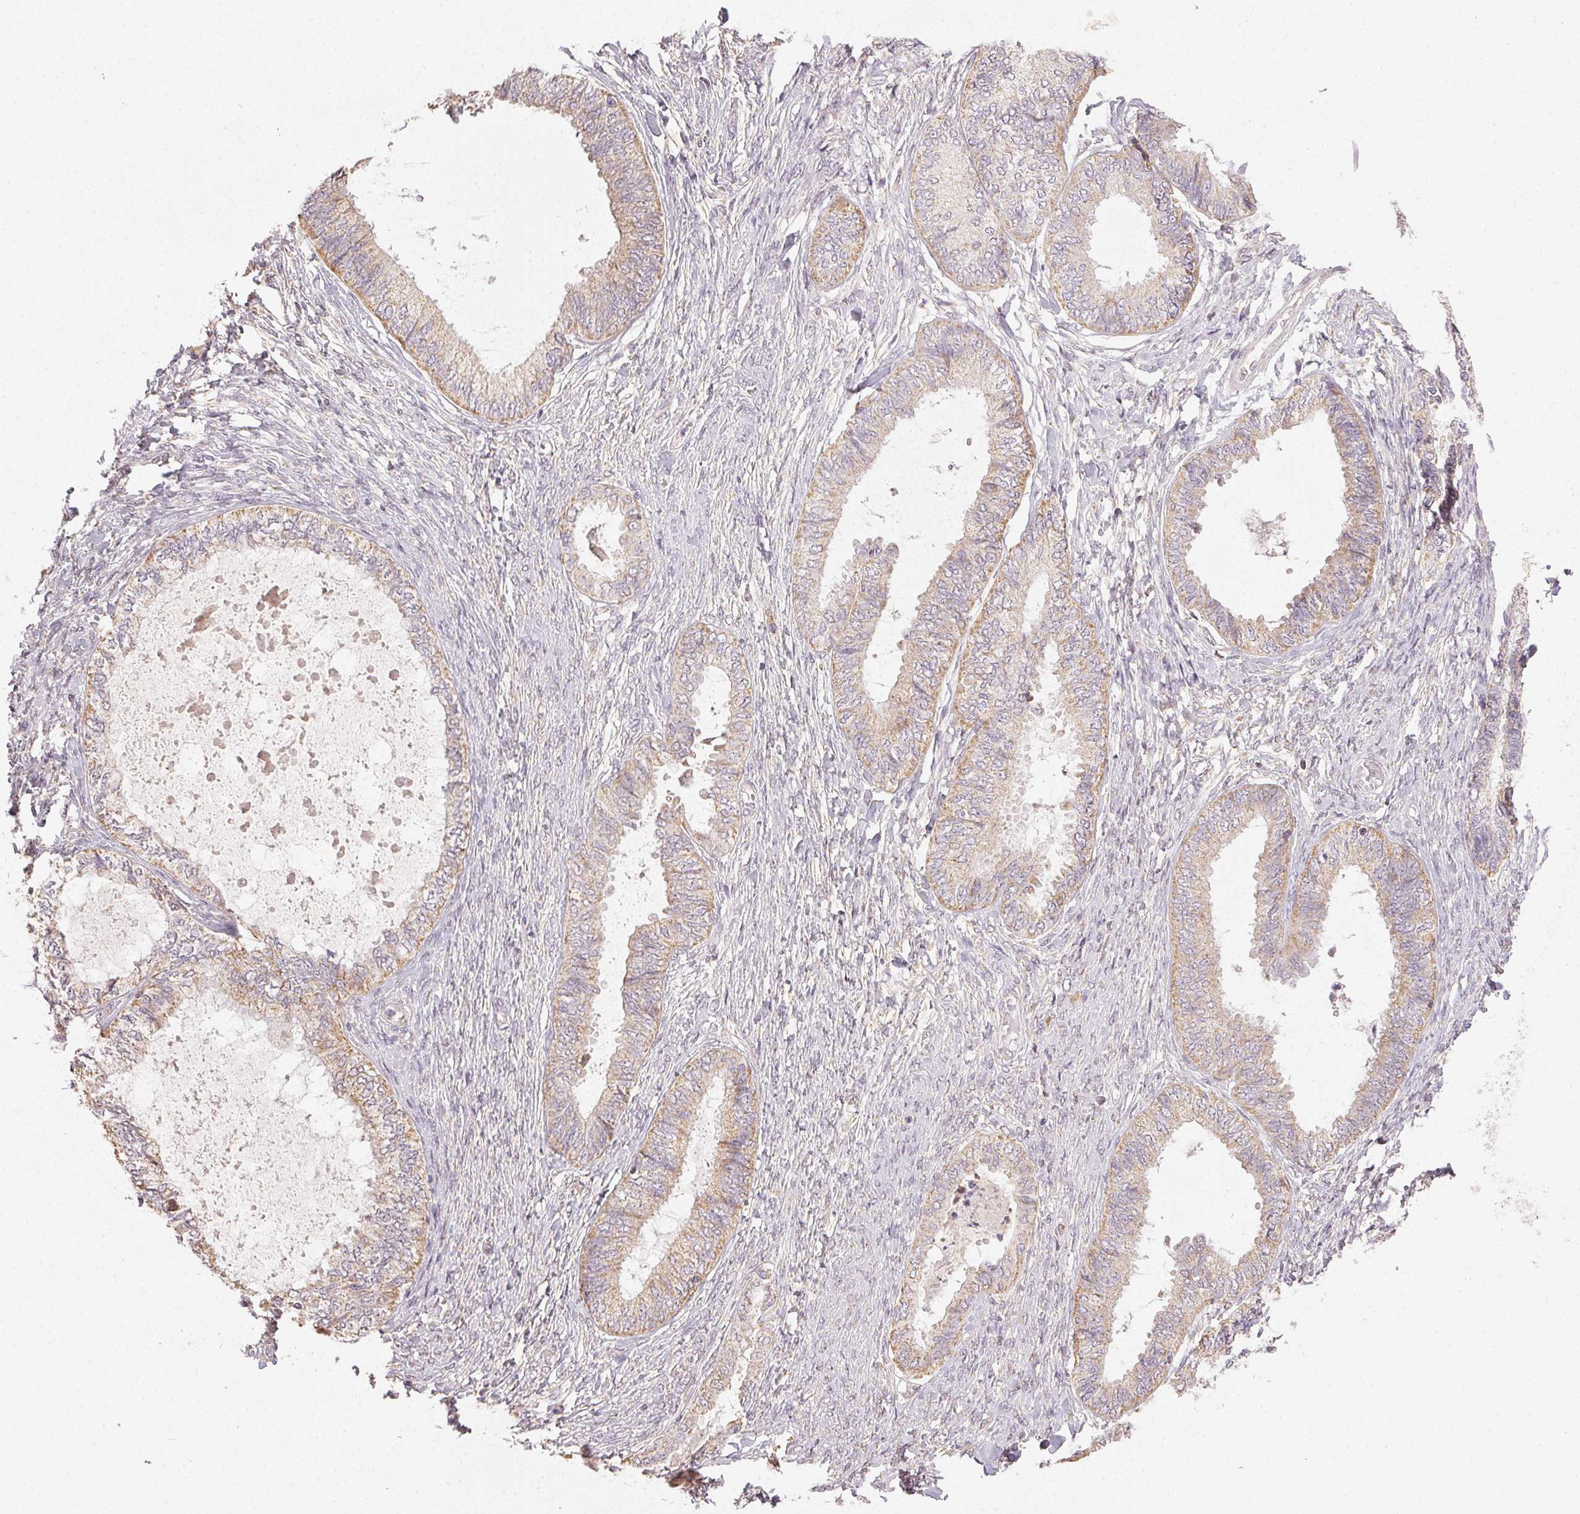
{"staining": {"intensity": "weak", "quantity": ">75%", "location": "cytoplasmic/membranous"}, "tissue": "ovarian cancer", "cell_type": "Tumor cells", "image_type": "cancer", "snomed": [{"axis": "morphology", "description": "Carcinoma, endometroid"}, {"axis": "topography", "description": "Ovary"}], "caption": "The histopathology image displays immunohistochemical staining of ovarian cancer. There is weak cytoplasmic/membranous expression is appreciated in about >75% of tumor cells.", "gene": "CLASP1", "patient": {"sex": "female", "age": 70}}